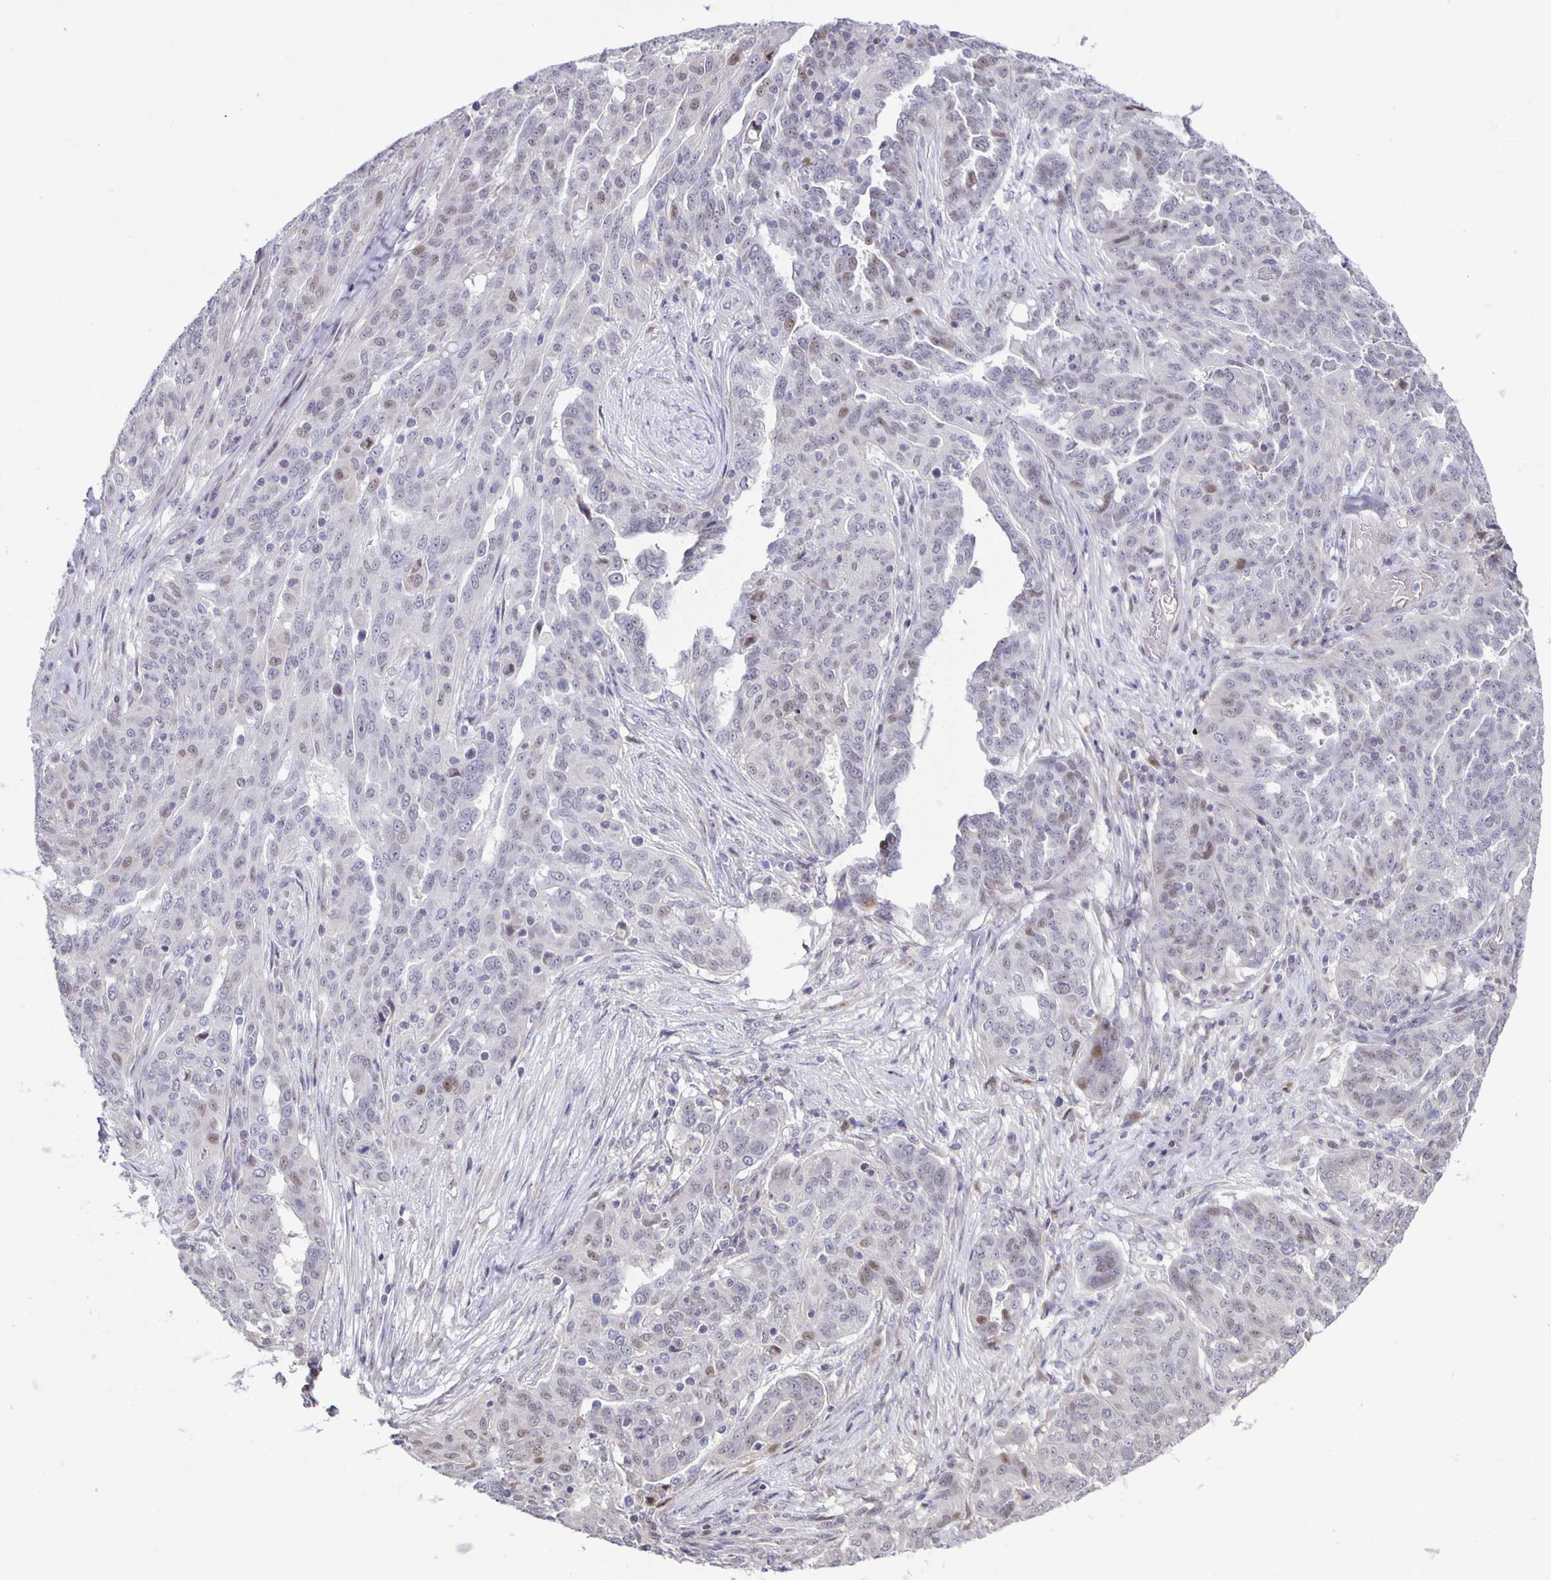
{"staining": {"intensity": "weak", "quantity": "<25%", "location": "nuclear"}, "tissue": "ovarian cancer", "cell_type": "Tumor cells", "image_type": "cancer", "snomed": [{"axis": "morphology", "description": "Cystadenocarcinoma, serous, NOS"}, {"axis": "topography", "description": "Ovary"}], "caption": "This is a photomicrograph of IHC staining of ovarian serous cystadenocarcinoma, which shows no positivity in tumor cells. (DAB IHC visualized using brightfield microscopy, high magnification).", "gene": "MAPK12", "patient": {"sex": "female", "age": 67}}